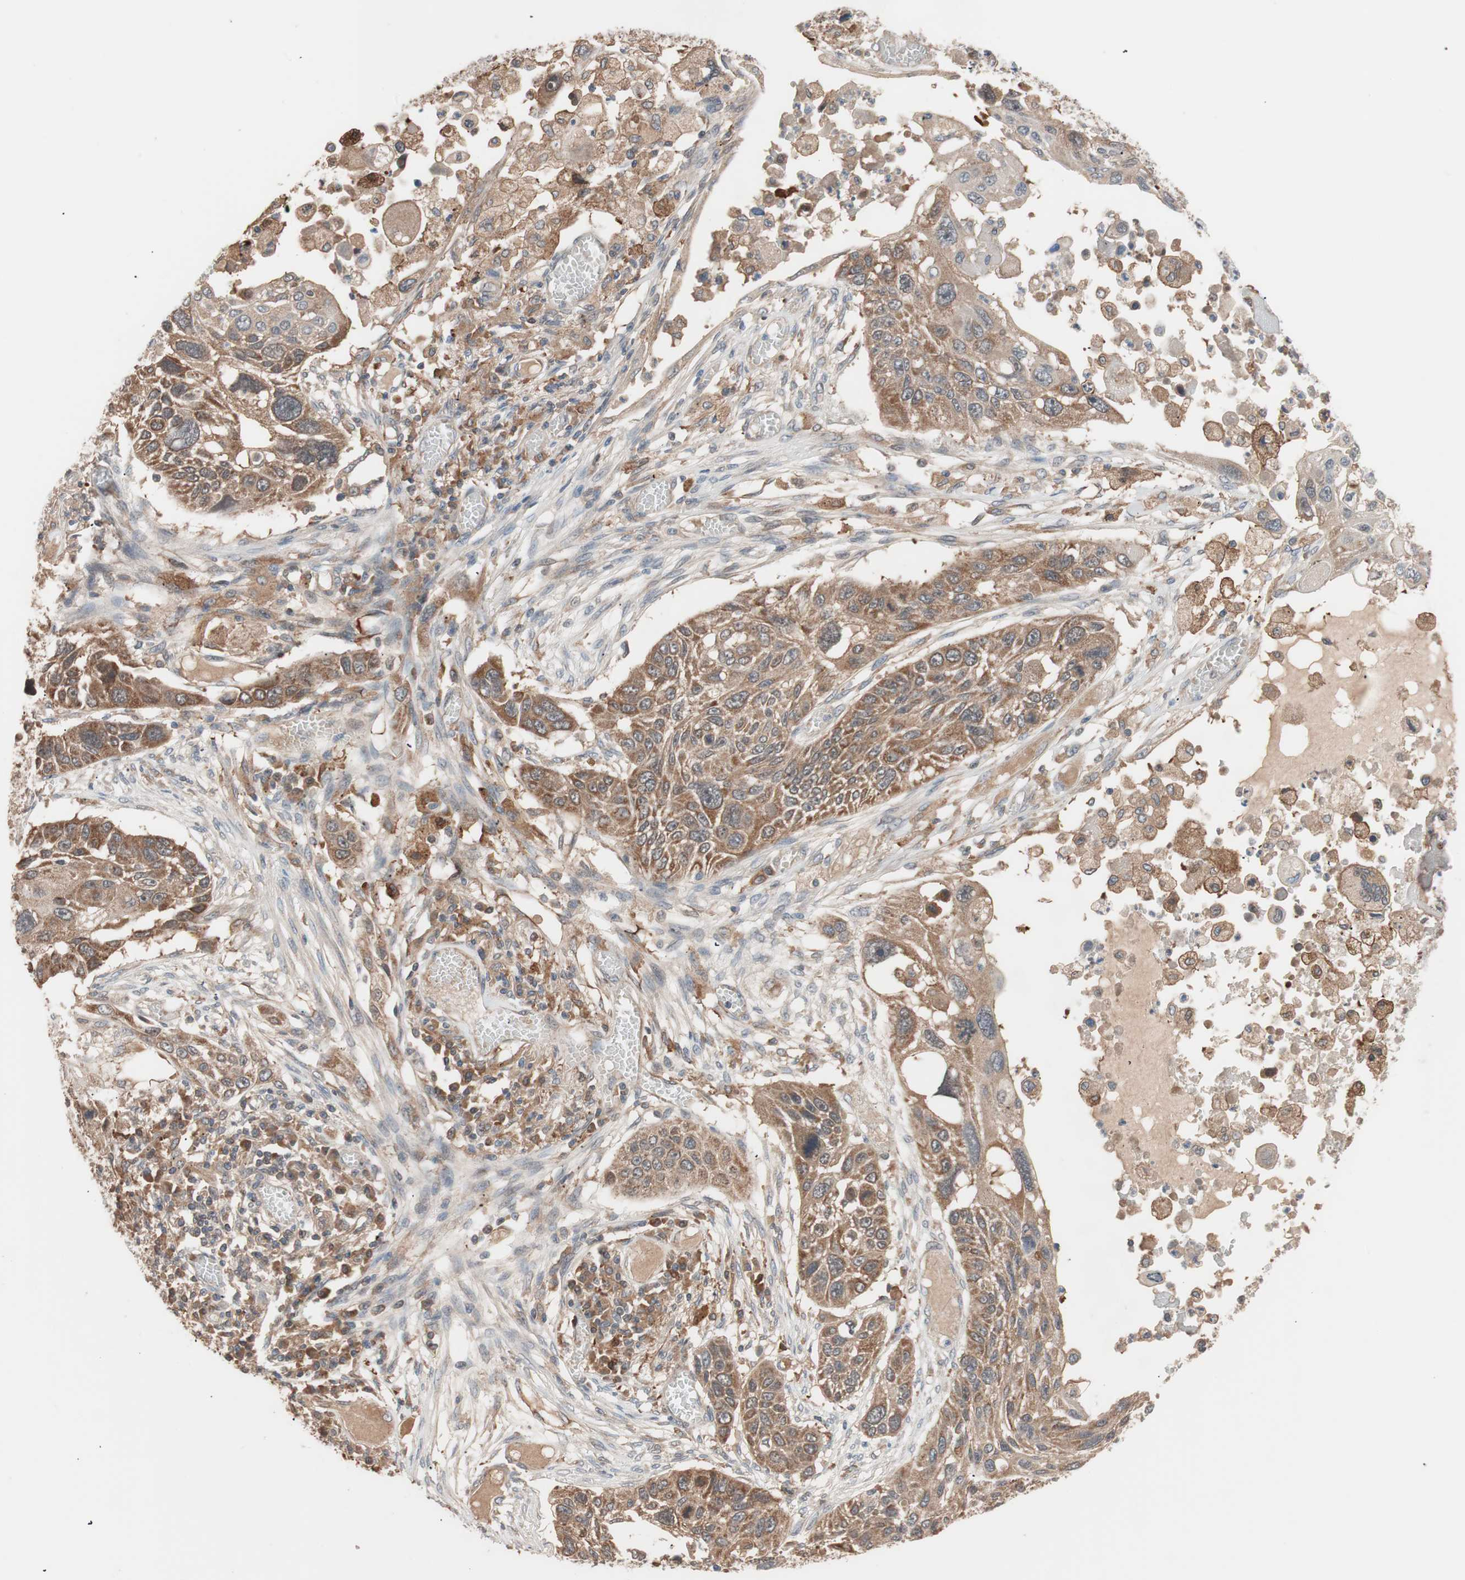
{"staining": {"intensity": "moderate", "quantity": ">75%", "location": "cytoplasmic/membranous"}, "tissue": "lung cancer", "cell_type": "Tumor cells", "image_type": "cancer", "snomed": [{"axis": "morphology", "description": "Squamous cell carcinoma, NOS"}, {"axis": "topography", "description": "Lung"}], "caption": "The micrograph displays staining of lung squamous cell carcinoma, revealing moderate cytoplasmic/membranous protein positivity (brown color) within tumor cells.", "gene": "HMBS", "patient": {"sex": "male", "age": 71}}